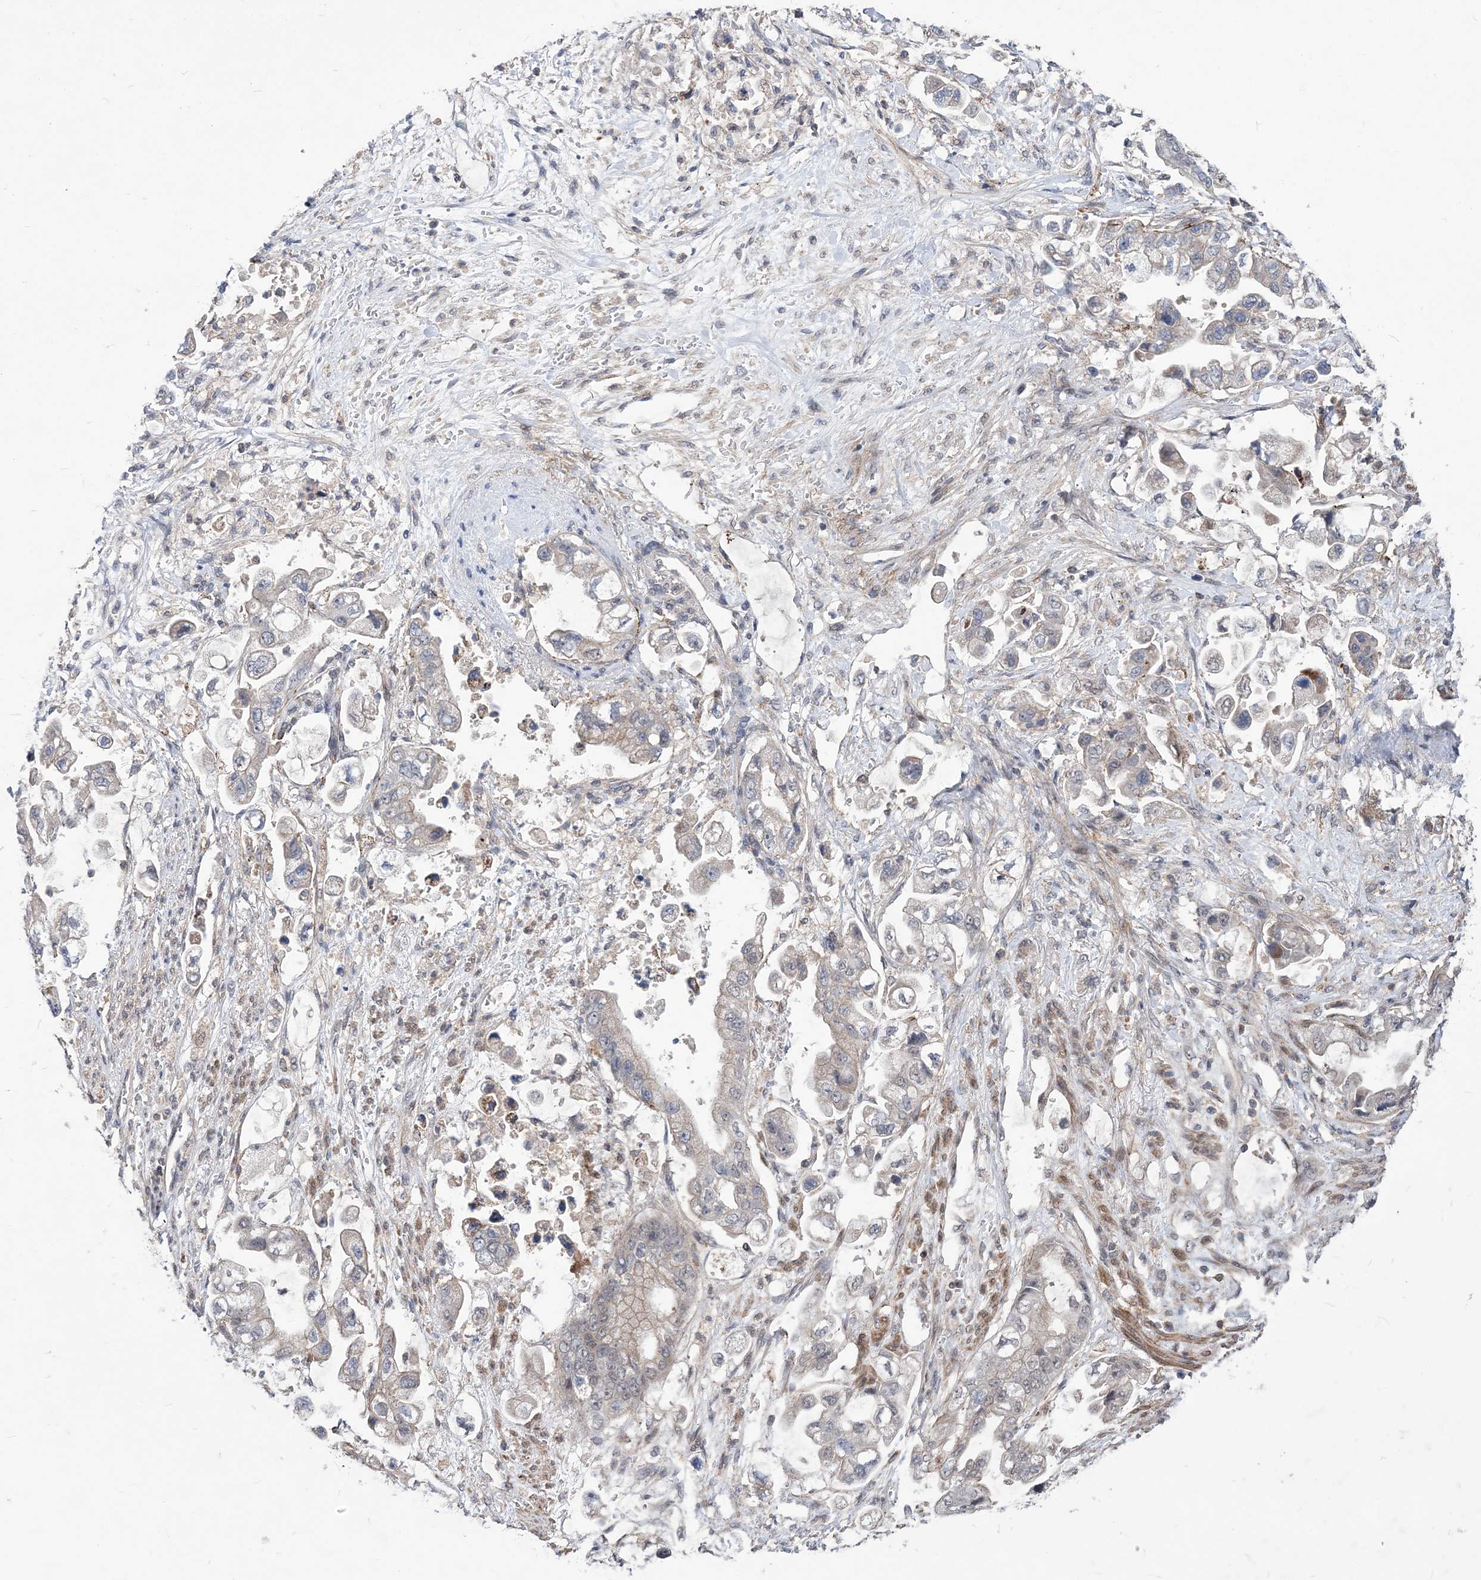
{"staining": {"intensity": "negative", "quantity": "none", "location": "none"}, "tissue": "stomach cancer", "cell_type": "Tumor cells", "image_type": "cancer", "snomed": [{"axis": "morphology", "description": "Adenocarcinoma, NOS"}, {"axis": "topography", "description": "Stomach"}], "caption": "This is an IHC photomicrograph of human stomach adenocarcinoma. There is no expression in tumor cells.", "gene": "BOD1L1", "patient": {"sex": "male", "age": 62}}